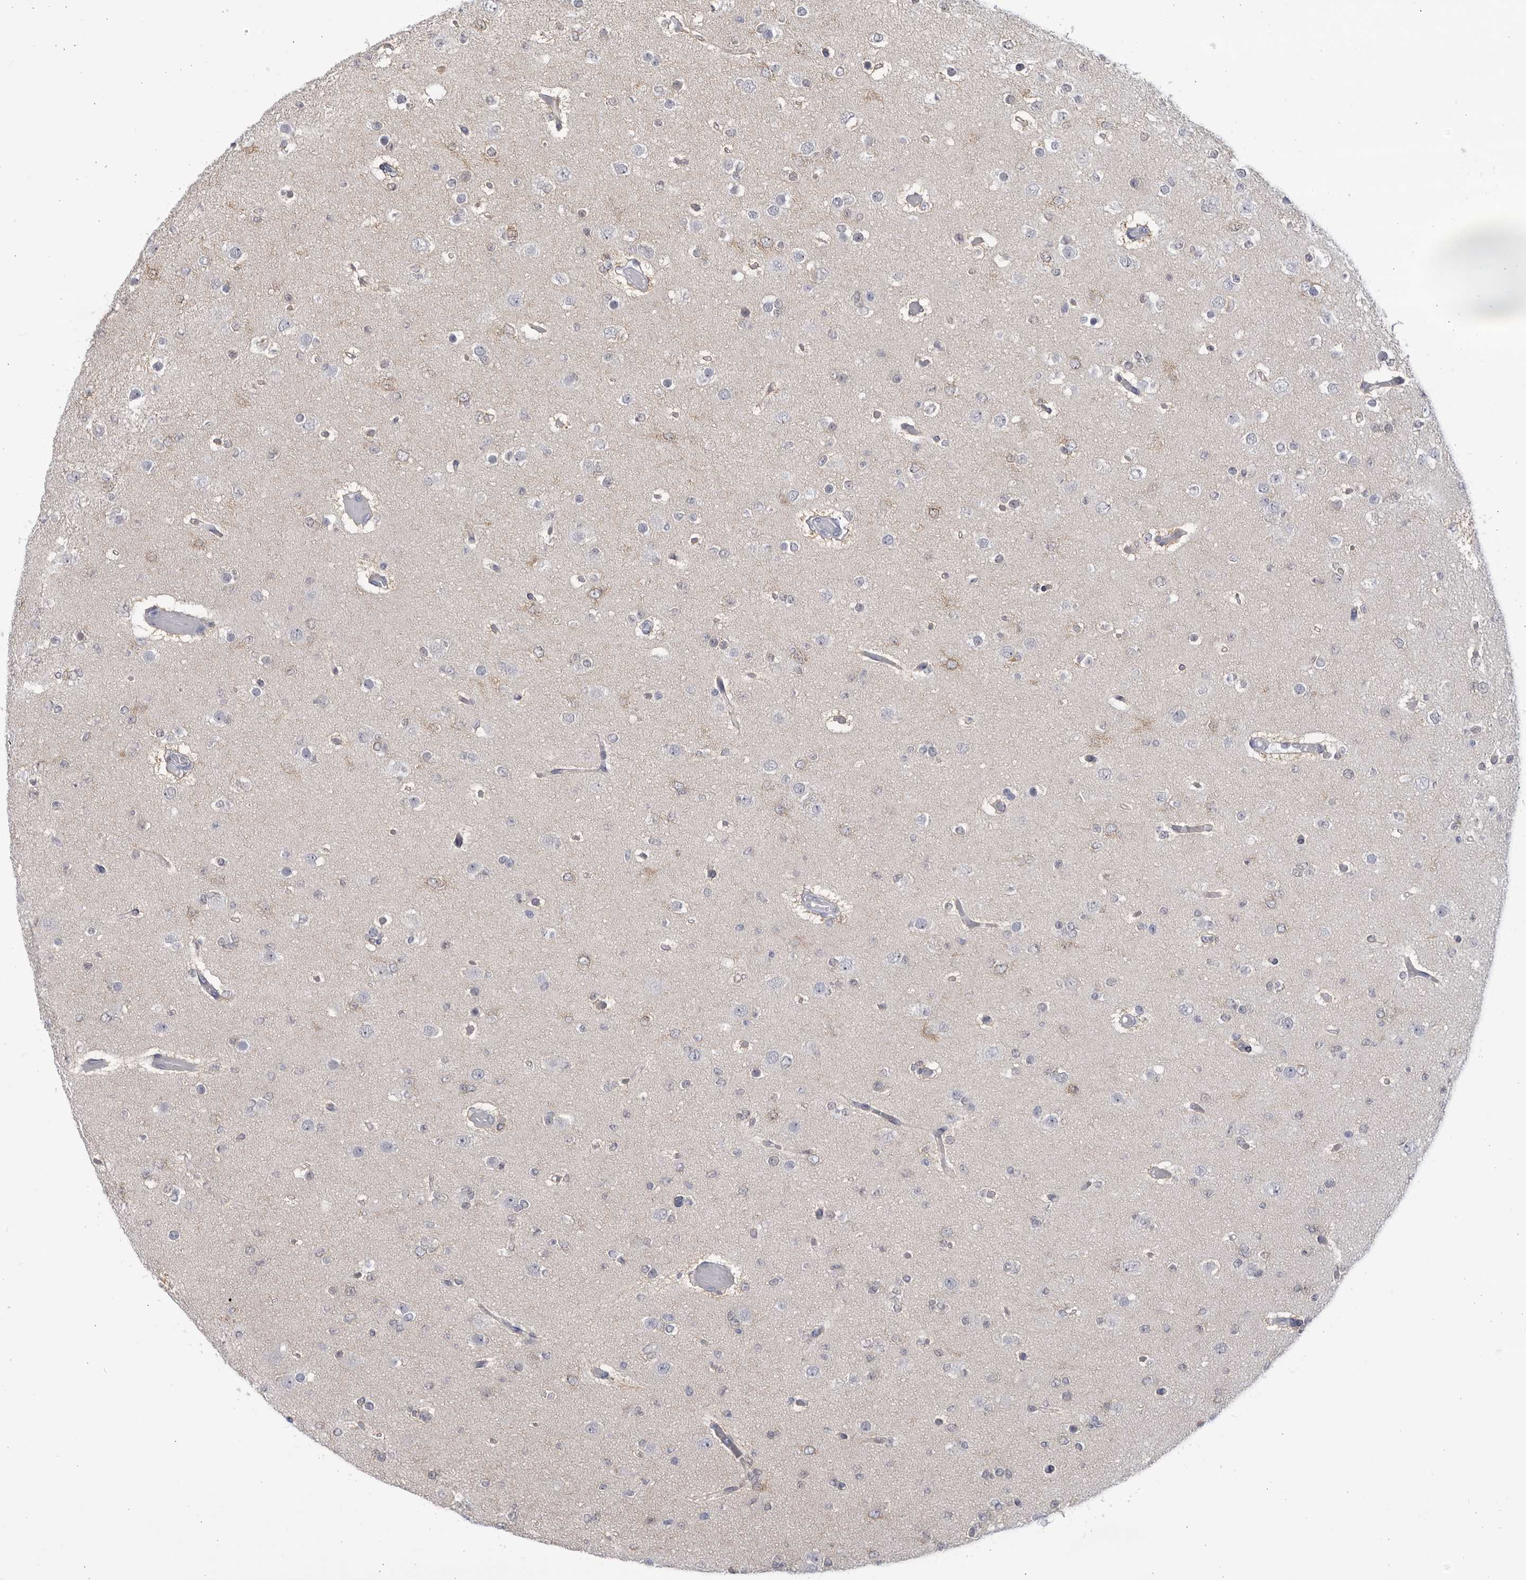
{"staining": {"intensity": "negative", "quantity": "none", "location": "none"}, "tissue": "glioma", "cell_type": "Tumor cells", "image_type": "cancer", "snomed": [{"axis": "morphology", "description": "Glioma, malignant, Low grade"}, {"axis": "topography", "description": "Brain"}], "caption": "There is no significant positivity in tumor cells of glioma.", "gene": "CCDC181", "patient": {"sex": "female", "age": 22}}